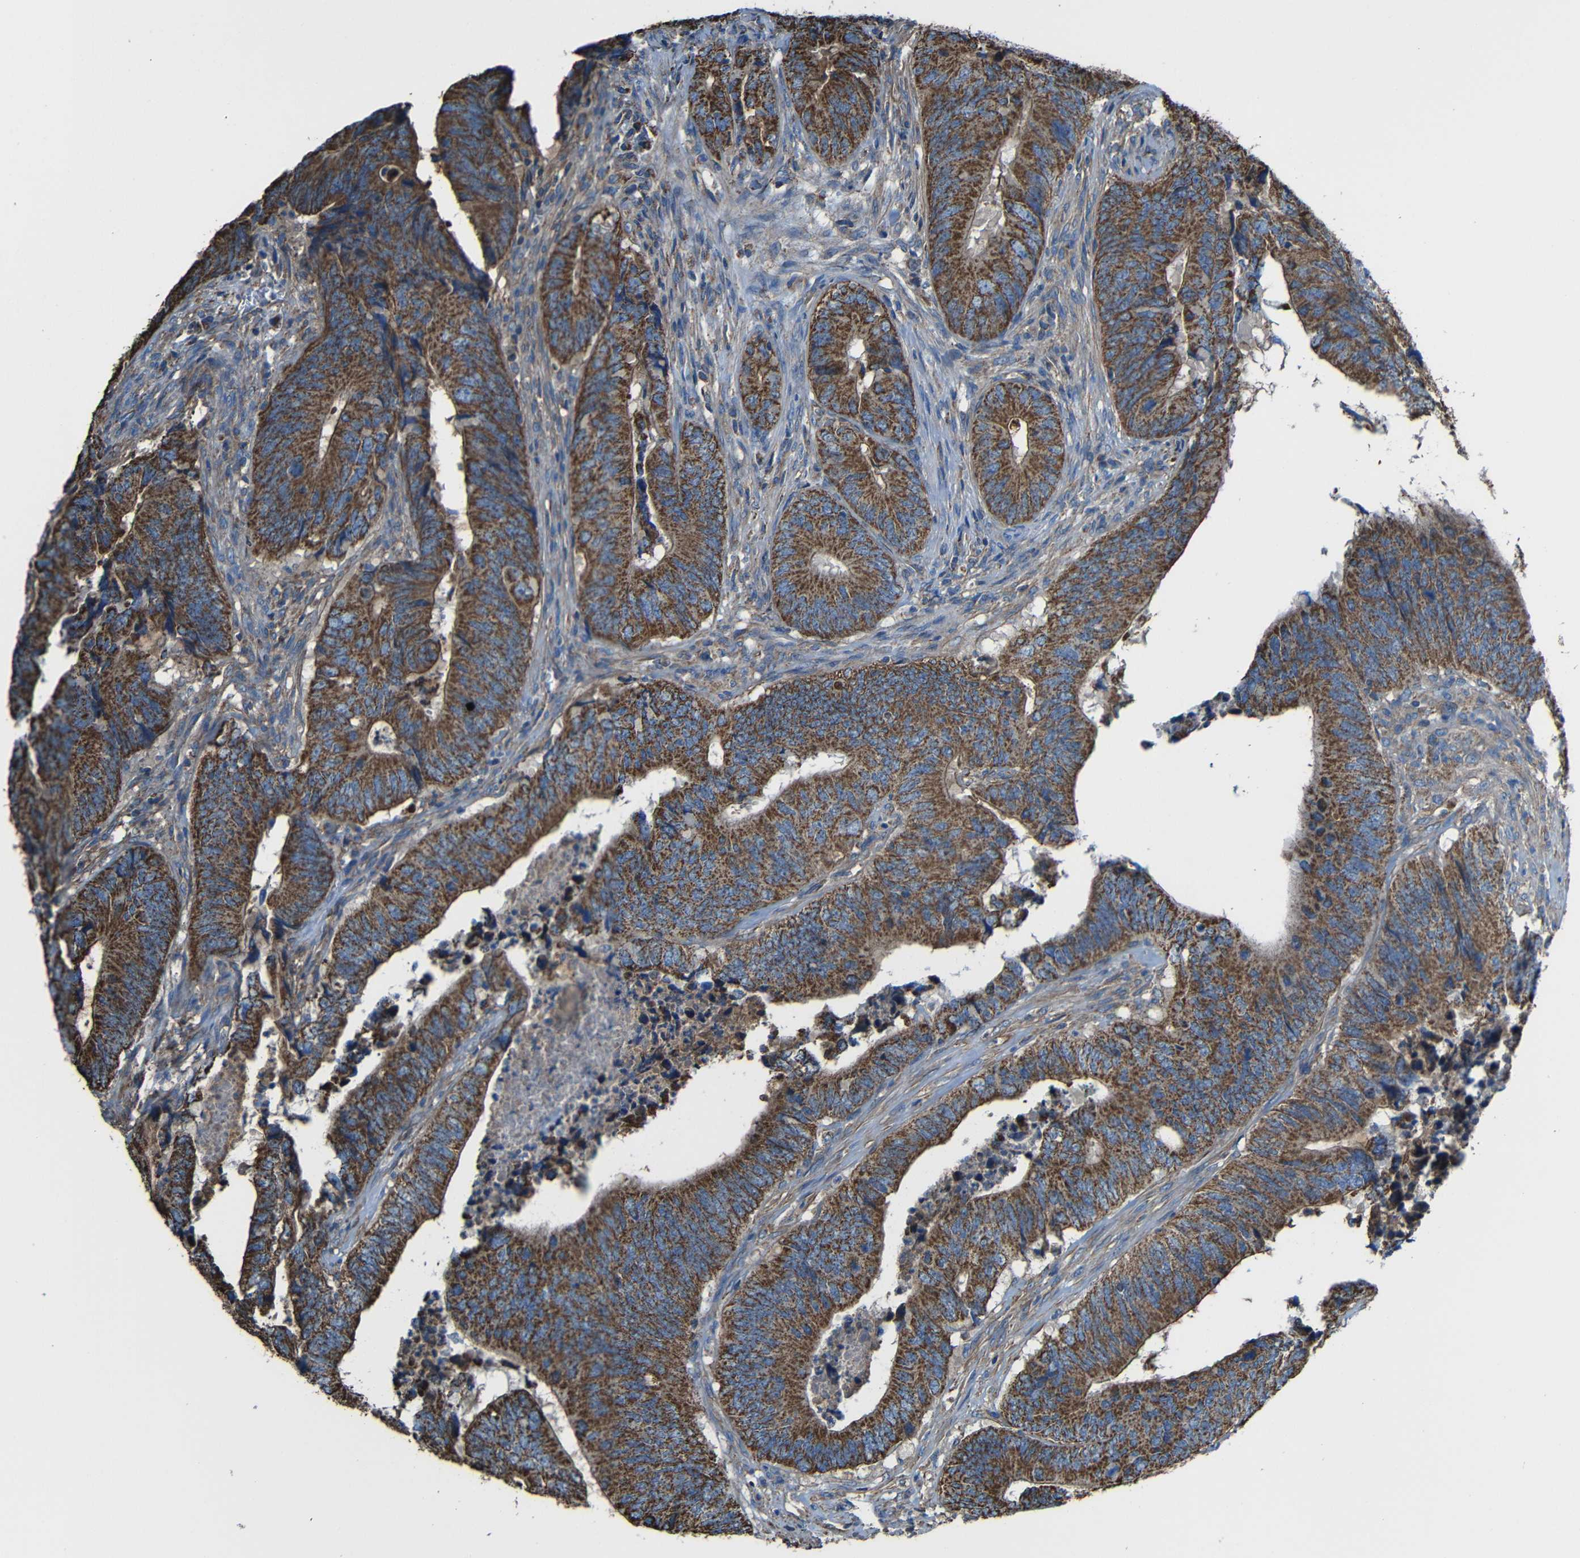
{"staining": {"intensity": "strong", "quantity": ">75%", "location": "cytoplasmic/membranous"}, "tissue": "colorectal cancer", "cell_type": "Tumor cells", "image_type": "cancer", "snomed": [{"axis": "morphology", "description": "Normal tissue, NOS"}, {"axis": "morphology", "description": "Adenocarcinoma, NOS"}, {"axis": "topography", "description": "Colon"}], "caption": "Immunohistochemistry of human adenocarcinoma (colorectal) reveals high levels of strong cytoplasmic/membranous positivity in about >75% of tumor cells. (DAB = brown stain, brightfield microscopy at high magnification).", "gene": "INTS6L", "patient": {"sex": "male", "age": 56}}